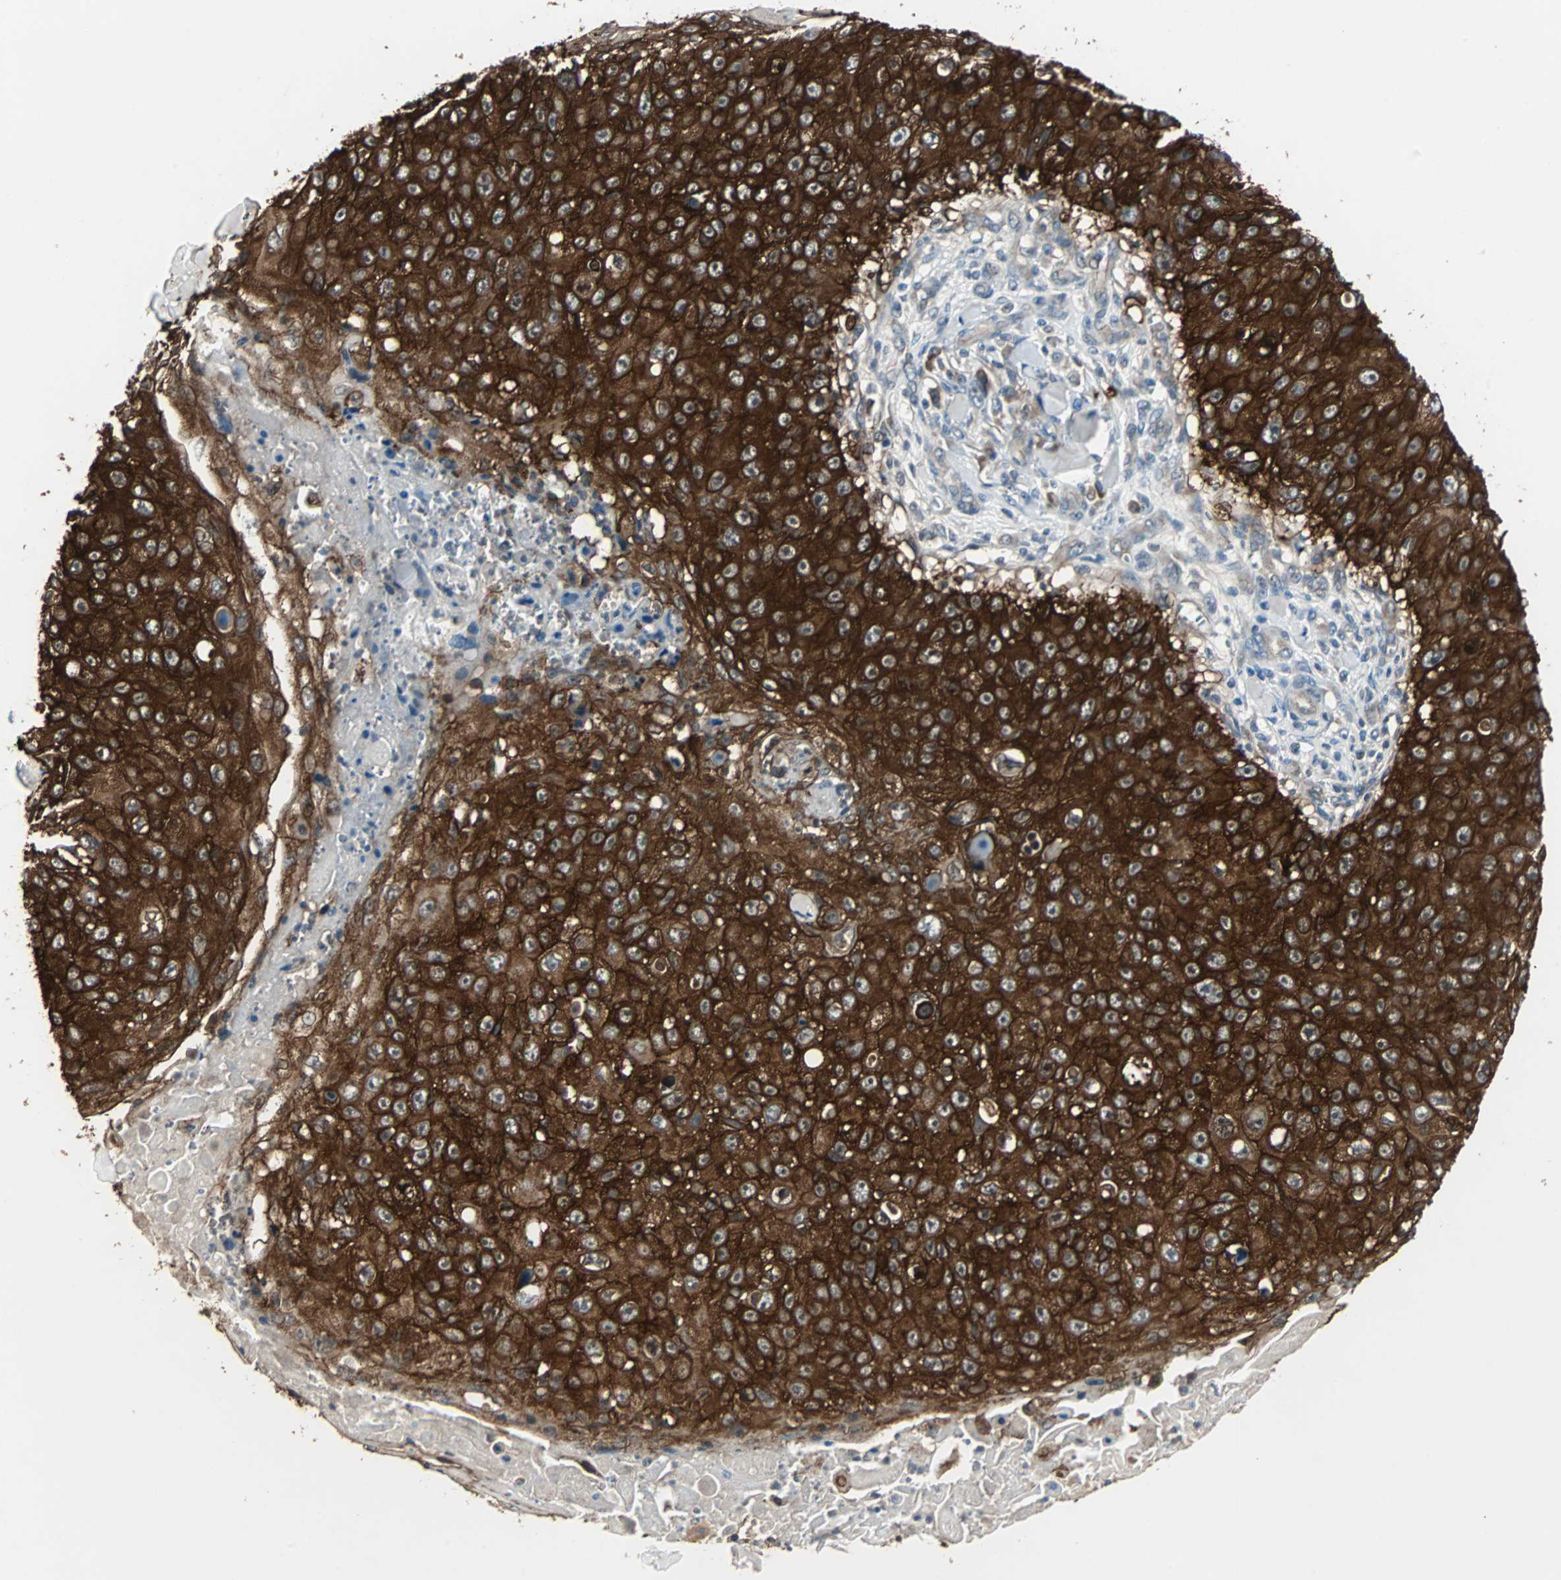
{"staining": {"intensity": "strong", "quantity": ">75%", "location": "cytoplasmic/membranous"}, "tissue": "skin cancer", "cell_type": "Tumor cells", "image_type": "cancer", "snomed": [{"axis": "morphology", "description": "Squamous cell carcinoma, NOS"}, {"axis": "topography", "description": "Skin"}], "caption": "A brown stain highlights strong cytoplasmic/membranous staining of a protein in skin squamous cell carcinoma tumor cells. Immunohistochemistry (ihc) stains the protein of interest in brown and the nuclei are stained blue.", "gene": "CMC2", "patient": {"sex": "male", "age": 86}}